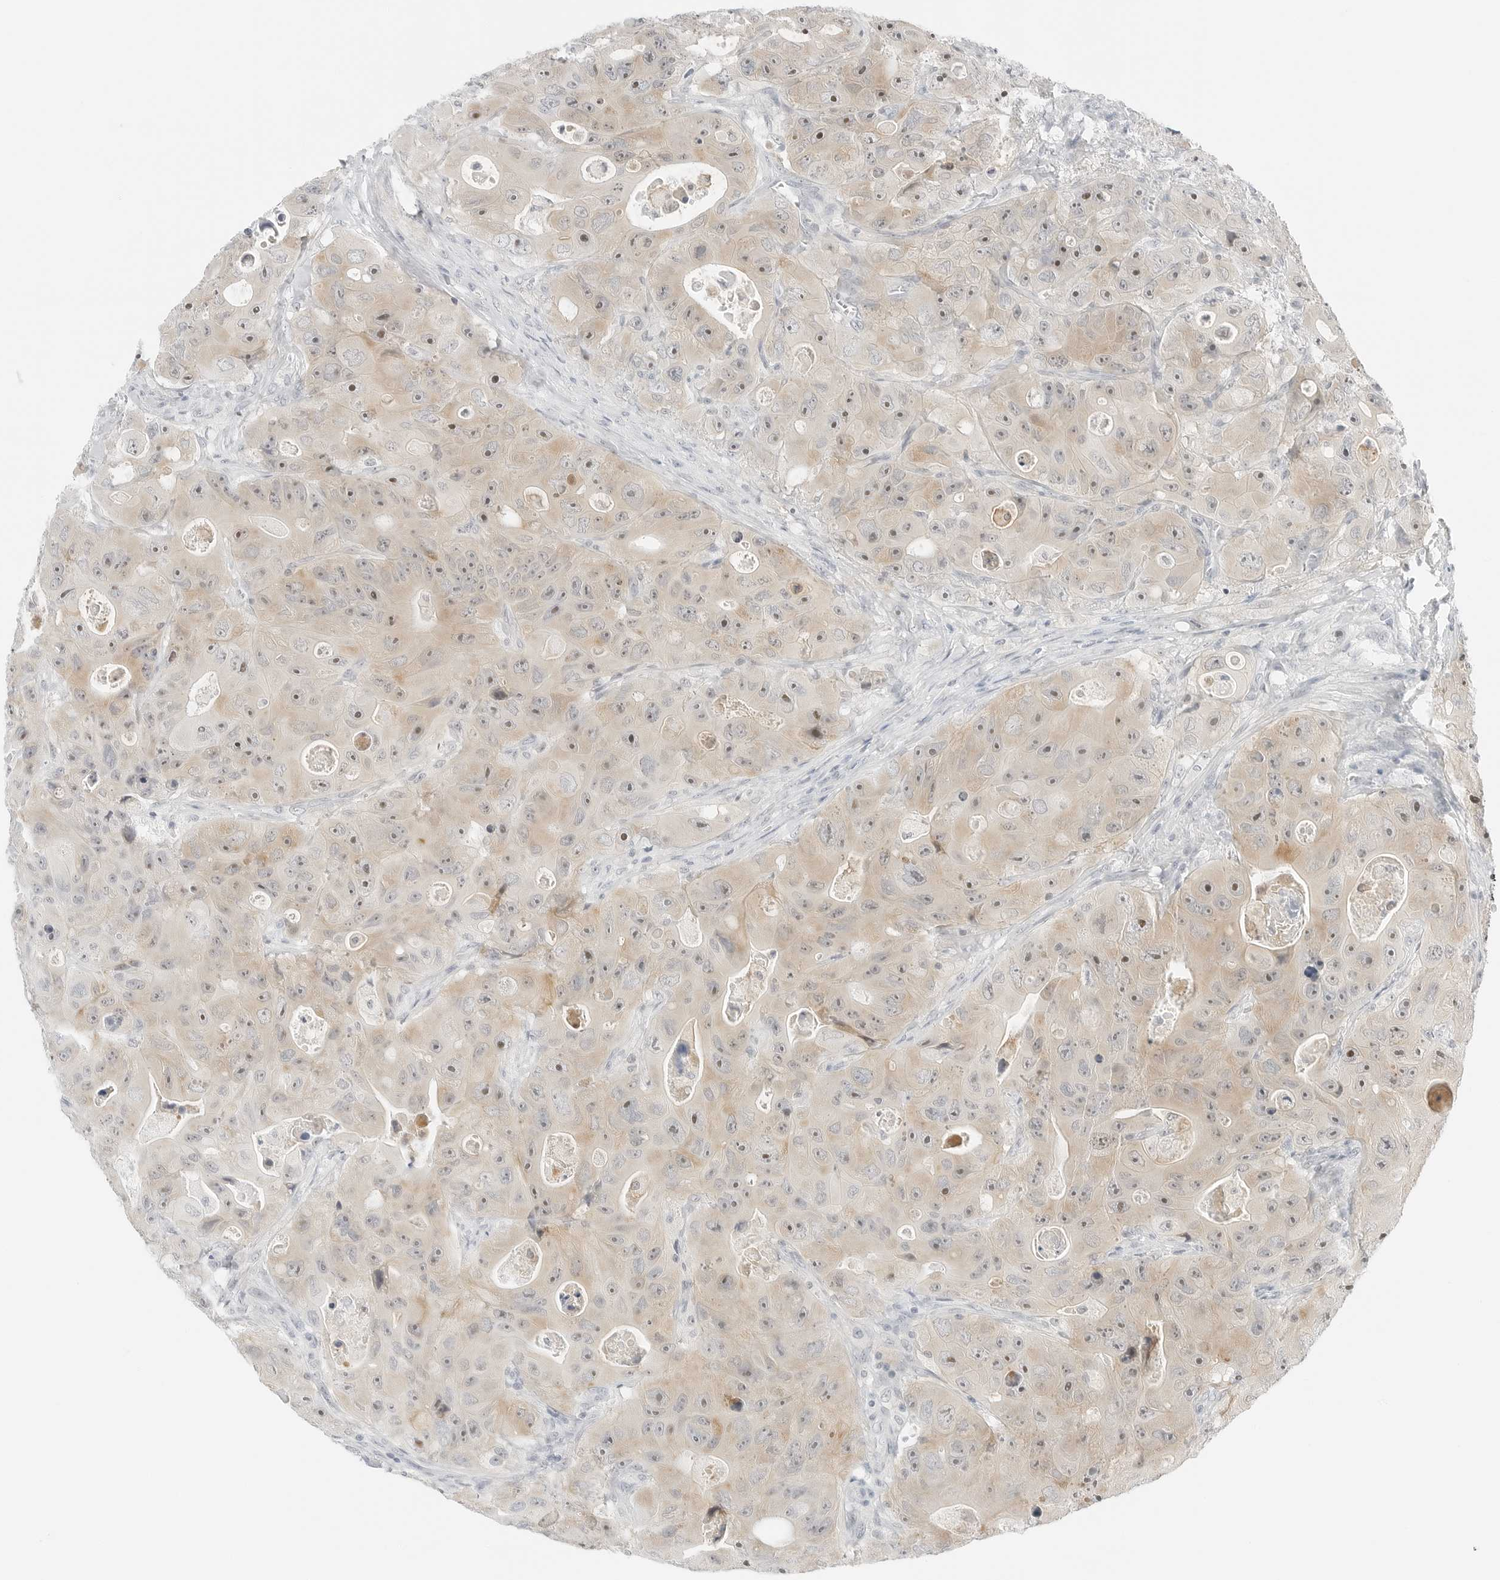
{"staining": {"intensity": "moderate", "quantity": "25%-75%", "location": "cytoplasmic/membranous,nuclear"}, "tissue": "colorectal cancer", "cell_type": "Tumor cells", "image_type": "cancer", "snomed": [{"axis": "morphology", "description": "Adenocarcinoma, NOS"}, {"axis": "topography", "description": "Colon"}], "caption": "A histopathology image of adenocarcinoma (colorectal) stained for a protein exhibits moderate cytoplasmic/membranous and nuclear brown staining in tumor cells.", "gene": "CCSAP", "patient": {"sex": "female", "age": 46}}